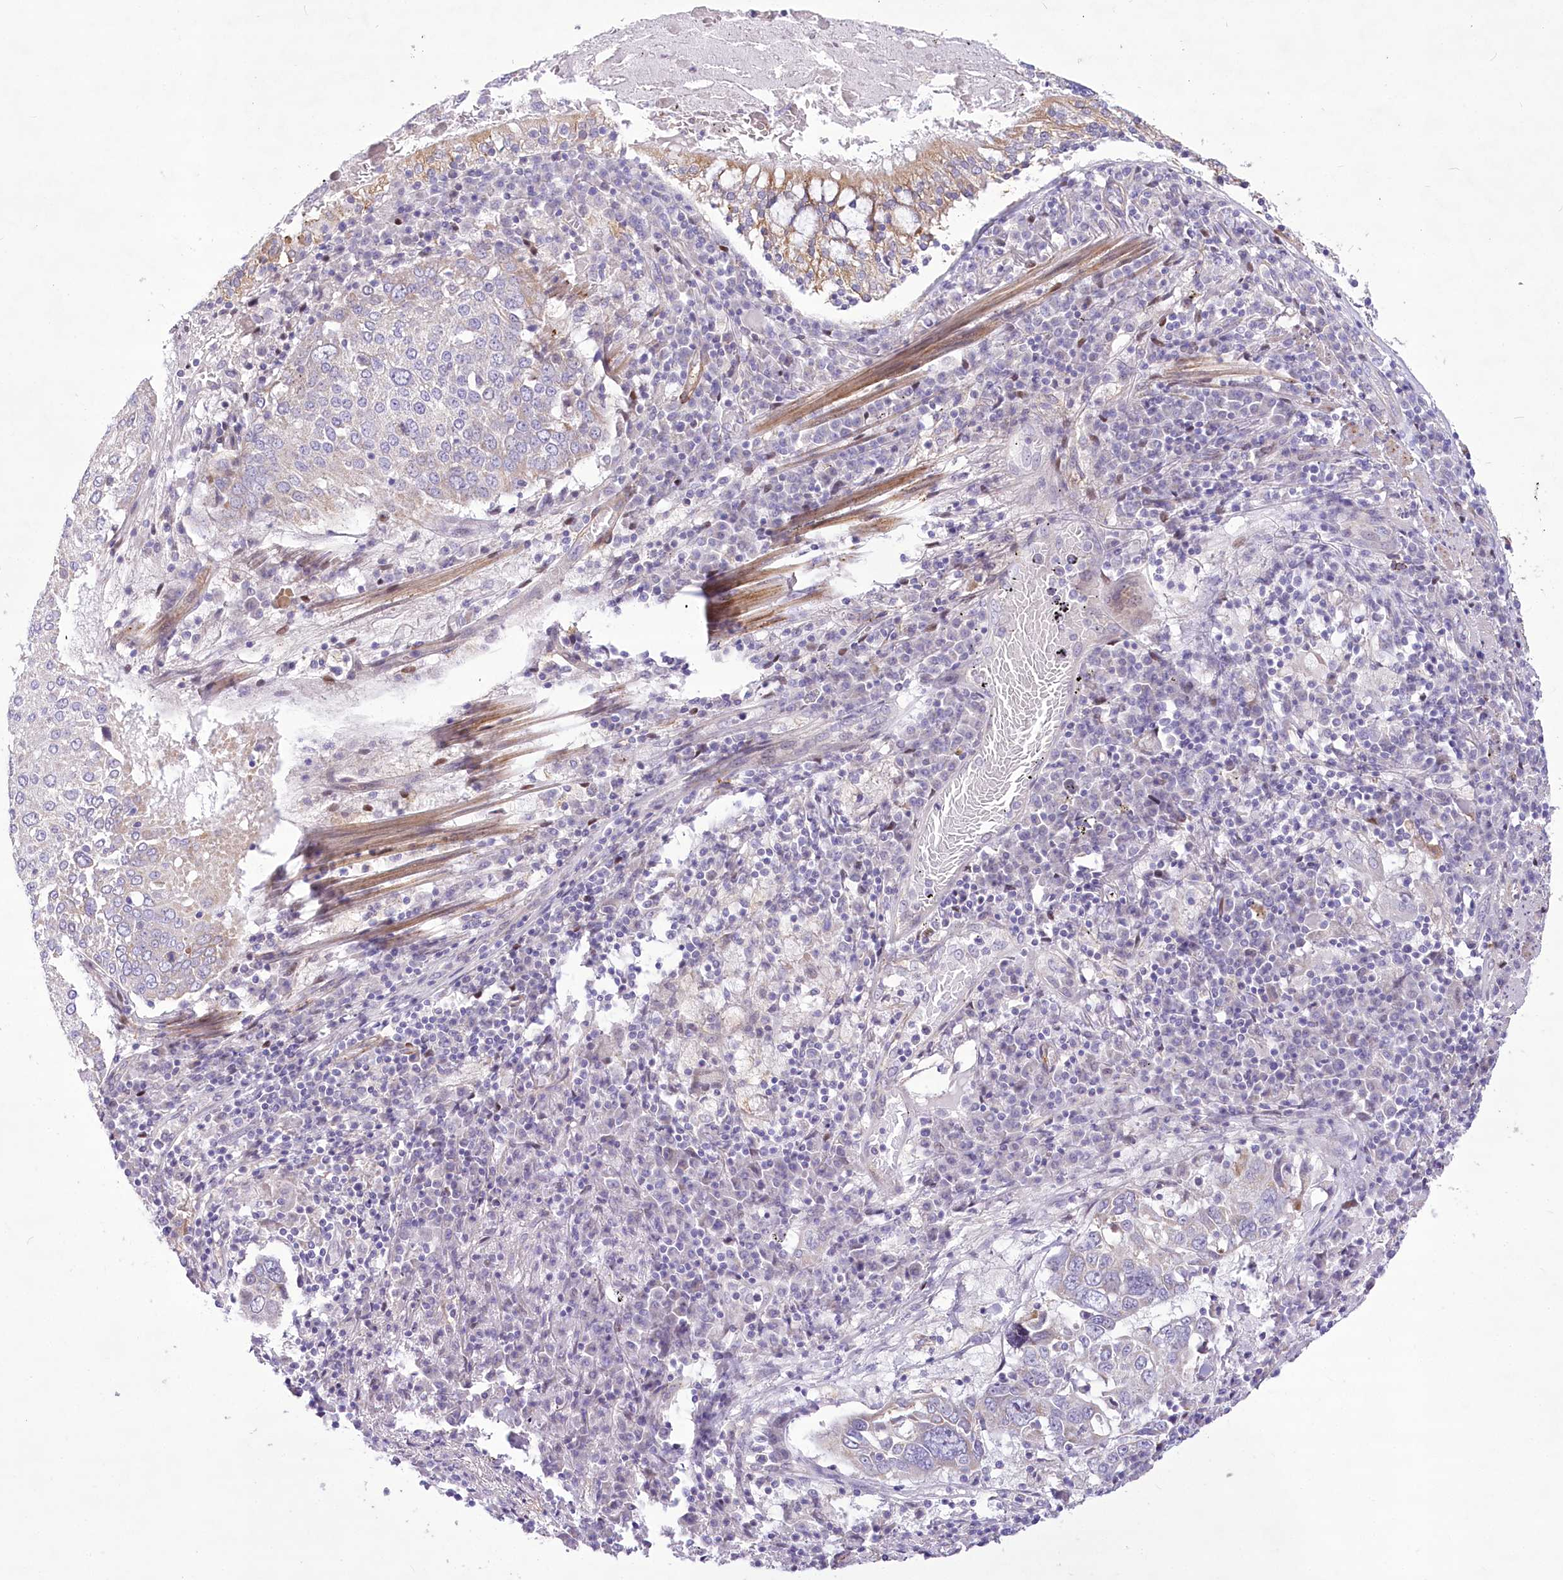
{"staining": {"intensity": "negative", "quantity": "none", "location": "none"}, "tissue": "lung cancer", "cell_type": "Tumor cells", "image_type": "cancer", "snomed": [{"axis": "morphology", "description": "Squamous cell carcinoma, NOS"}, {"axis": "topography", "description": "Lung"}], "caption": "Immunohistochemical staining of lung cancer demonstrates no significant staining in tumor cells.", "gene": "ANGPTL3", "patient": {"sex": "male", "age": 65}}